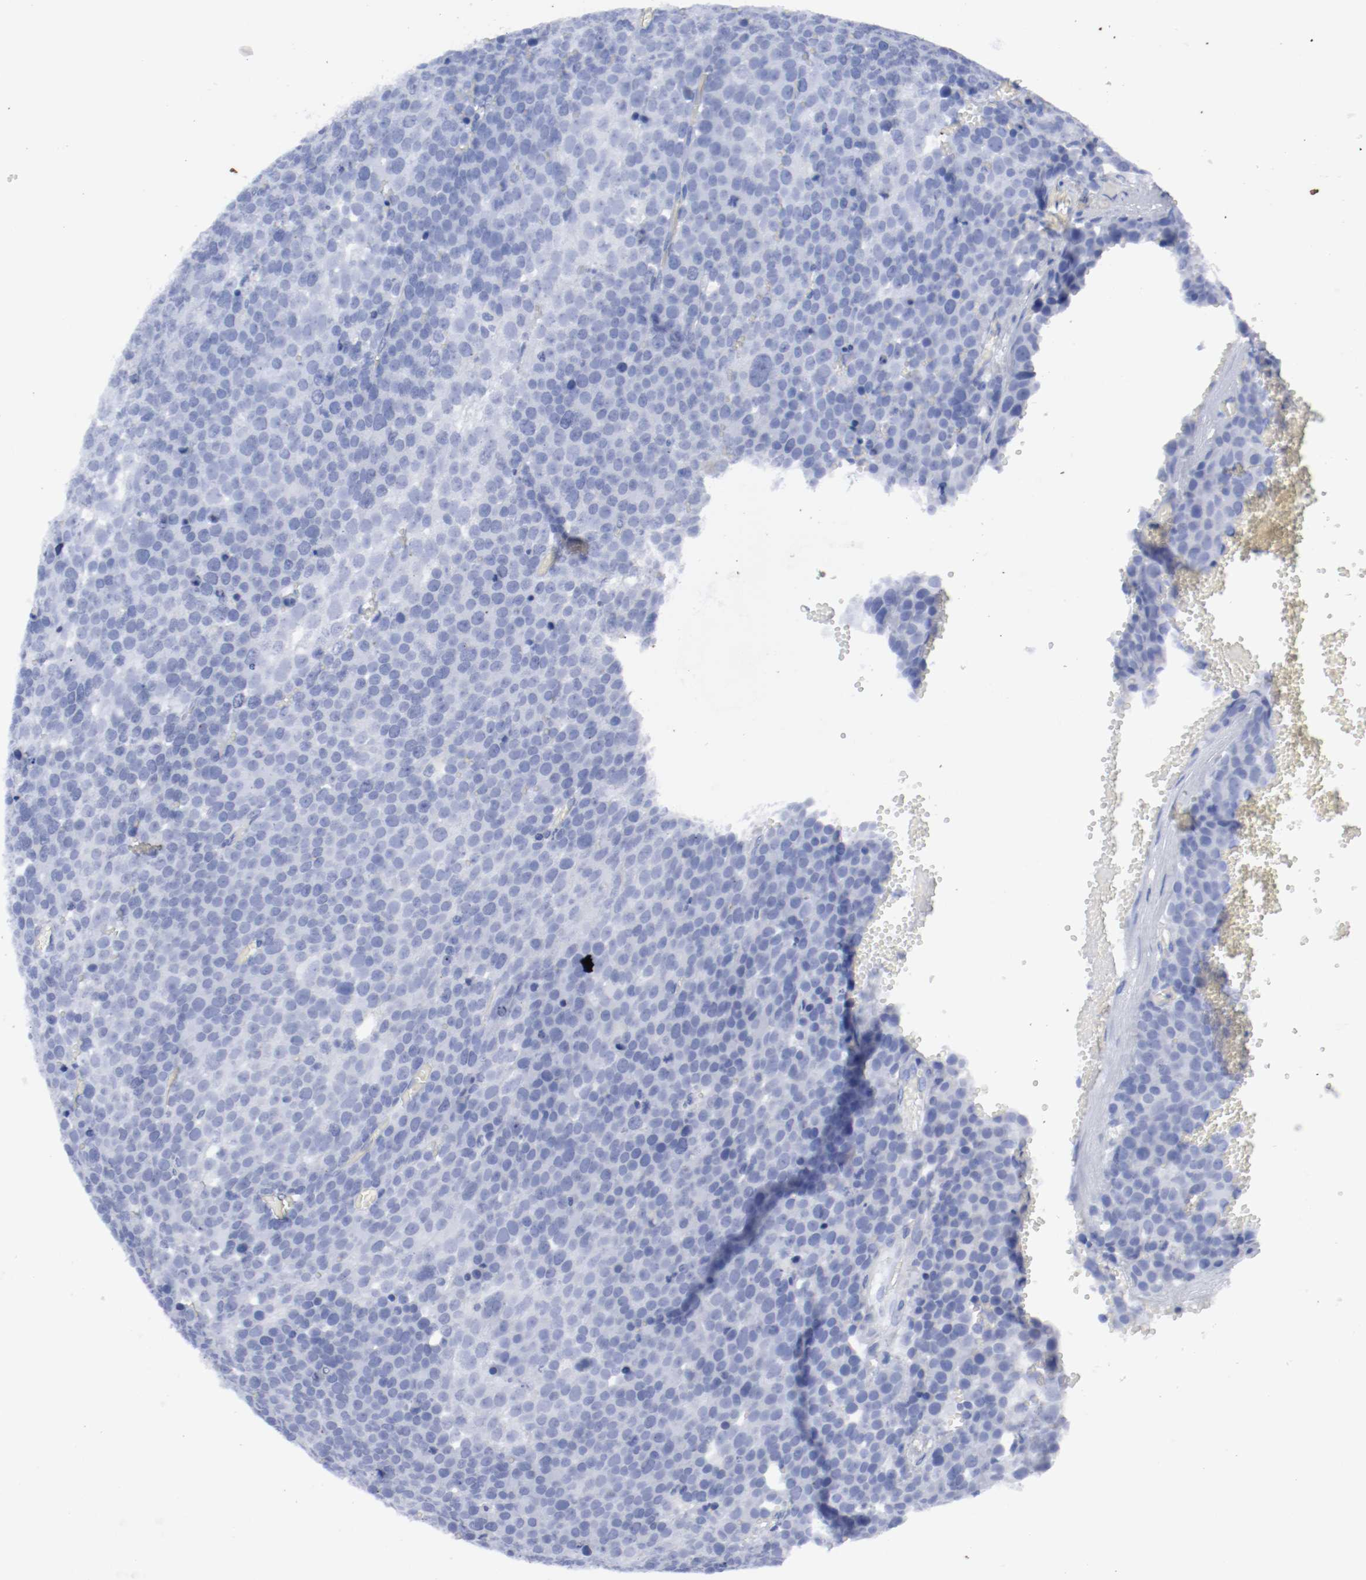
{"staining": {"intensity": "negative", "quantity": "none", "location": "none"}, "tissue": "testis cancer", "cell_type": "Tumor cells", "image_type": "cancer", "snomed": [{"axis": "morphology", "description": "Seminoma, NOS"}, {"axis": "topography", "description": "Testis"}], "caption": "DAB immunohistochemical staining of testis cancer (seminoma) reveals no significant positivity in tumor cells.", "gene": "TSPAN6", "patient": {"sex": "male", "age": 71}}